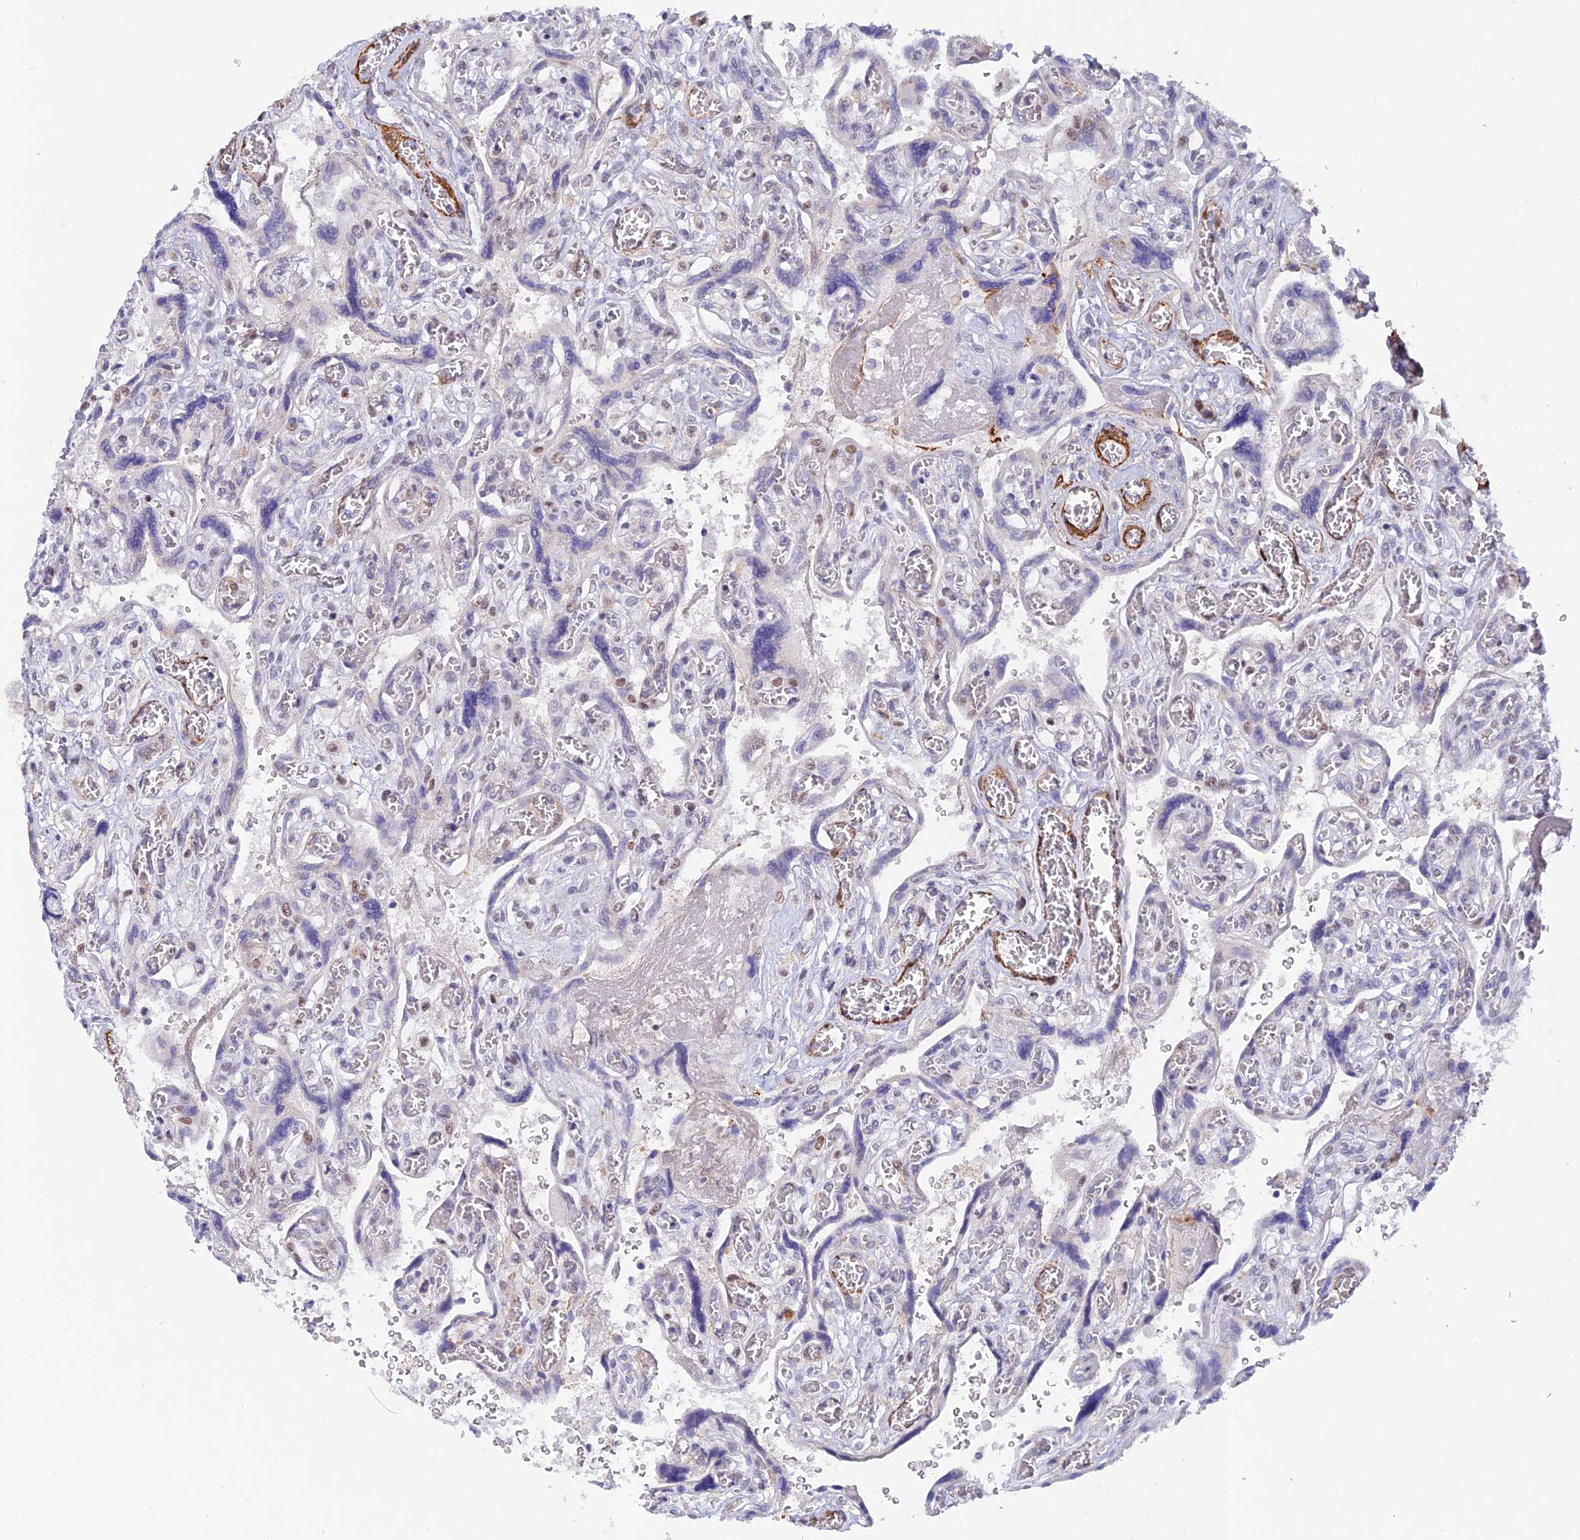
{"staining": {"intensity": "negative", "quantity": "none", "location": "none"}, "tissue": "placenta", "cell_type": "Decidual cells", "image_type": "normal", "snomed": [{"axis": "morphology", "description": "Normal tissue, NOS"}, {"axis": "topography", "description": "Placenta"}], "caption": "Human placenta stained for a protein using immunohistochemistry reveals no staining in decidual cells.", "gene": "CCDC154", "patient": {"sex": "female", "age": 39}}